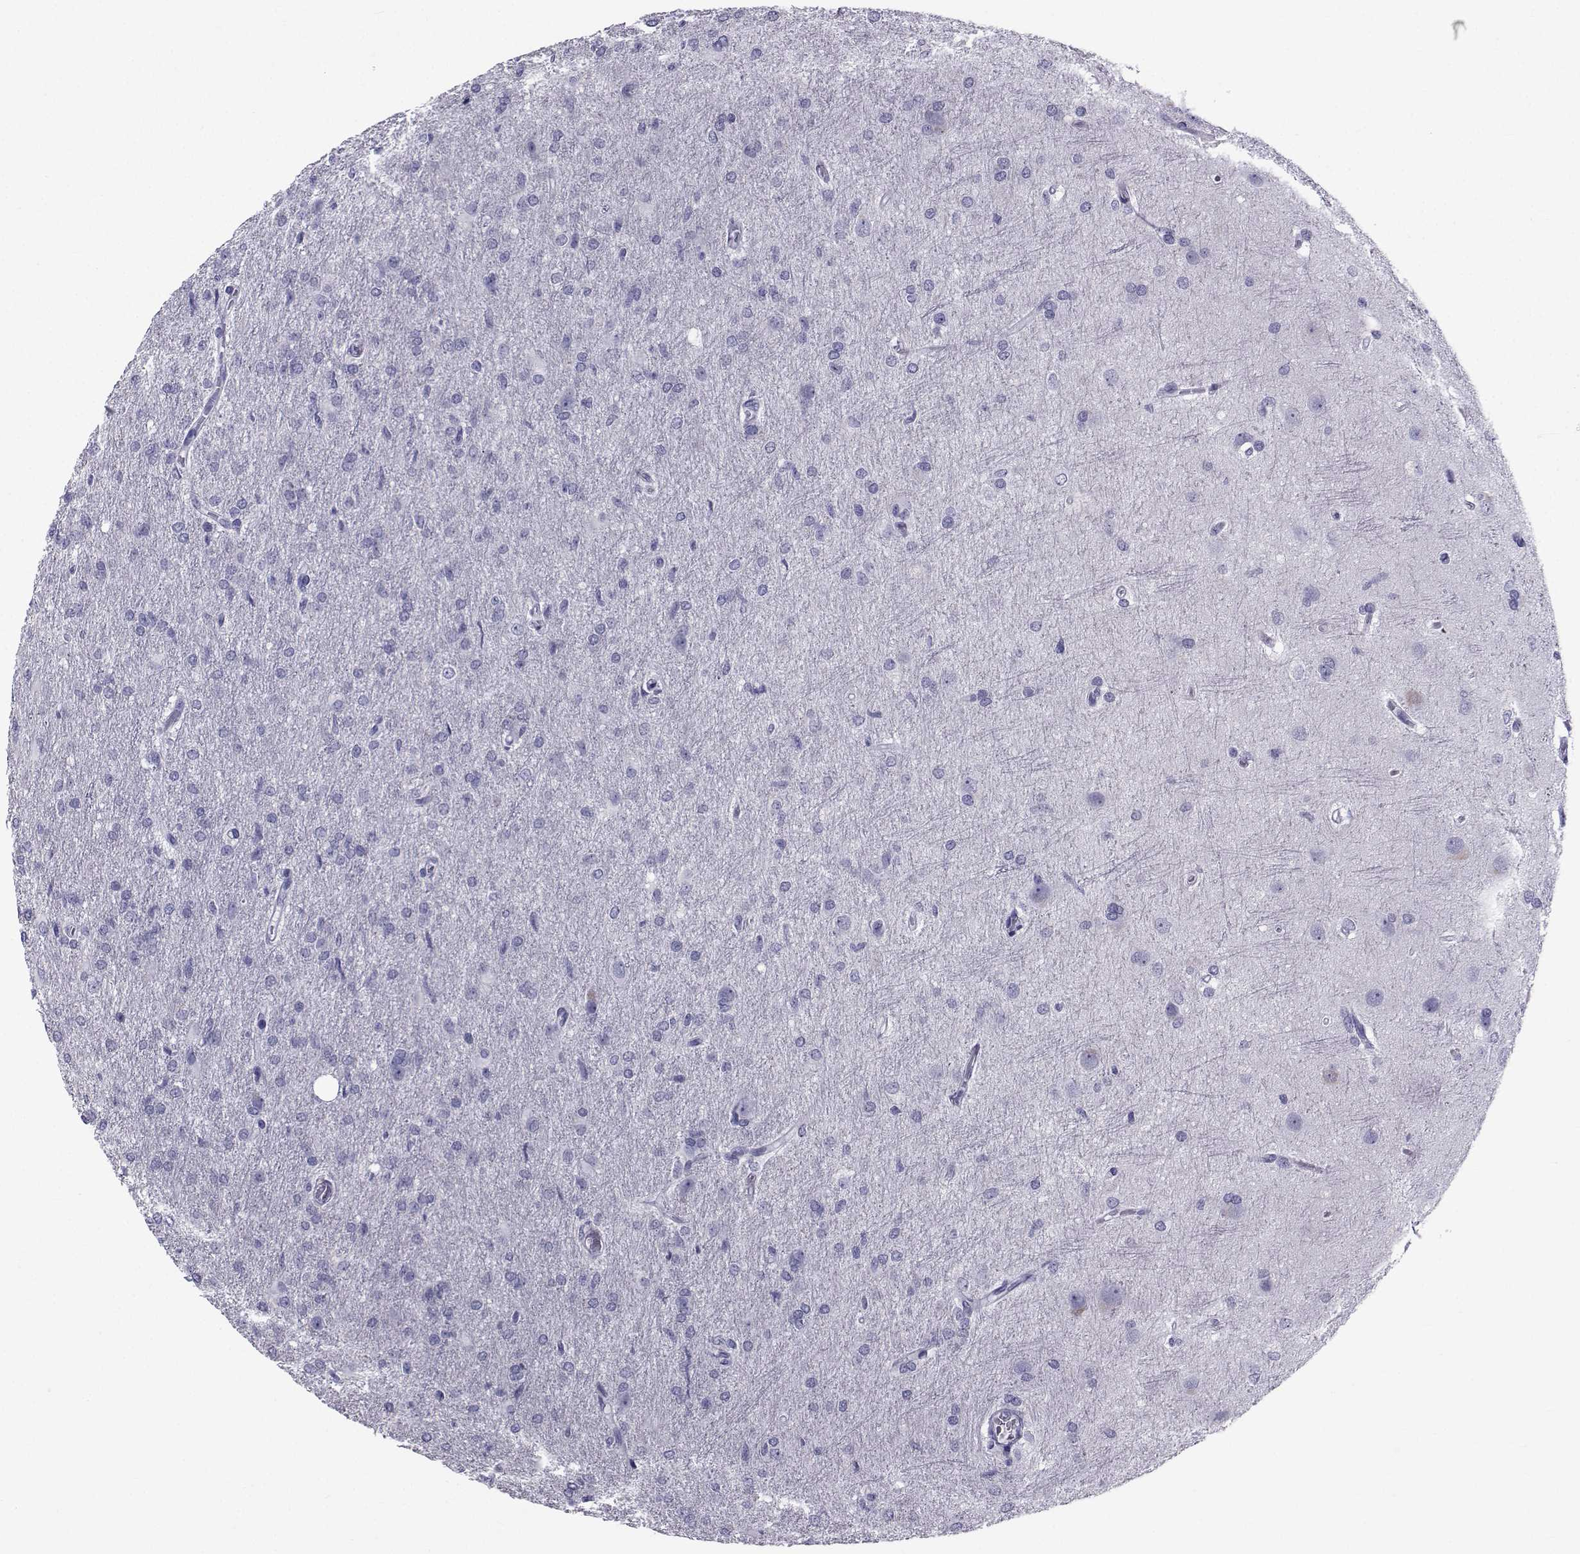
{"staining": {"intensity": "negative", "quantity": "none", "location": "none"}, "tissue": "glioma", "cell_type": "Tumor cells", "image_type": "cancer", "snomed": [{"axis": "morphology", "description": "Glioma, malignant, High grade"}, {"axis": "topography", "description": "Brain"}], "caption": "This micrograph is of malignant high-grade glioma stained with immunohistochemistry (IHC) to label a protein in brown with the nuclei are counter-stained blue. There is no positivity in tumor cells. The staining was performed using DAB to visualize the protein expression in brown, while the nuclei were stained in blue with hematoxylin (Magnification: 20x).", "gene": "SPANXD", "patient": {"sex": "male", "age": 68}}